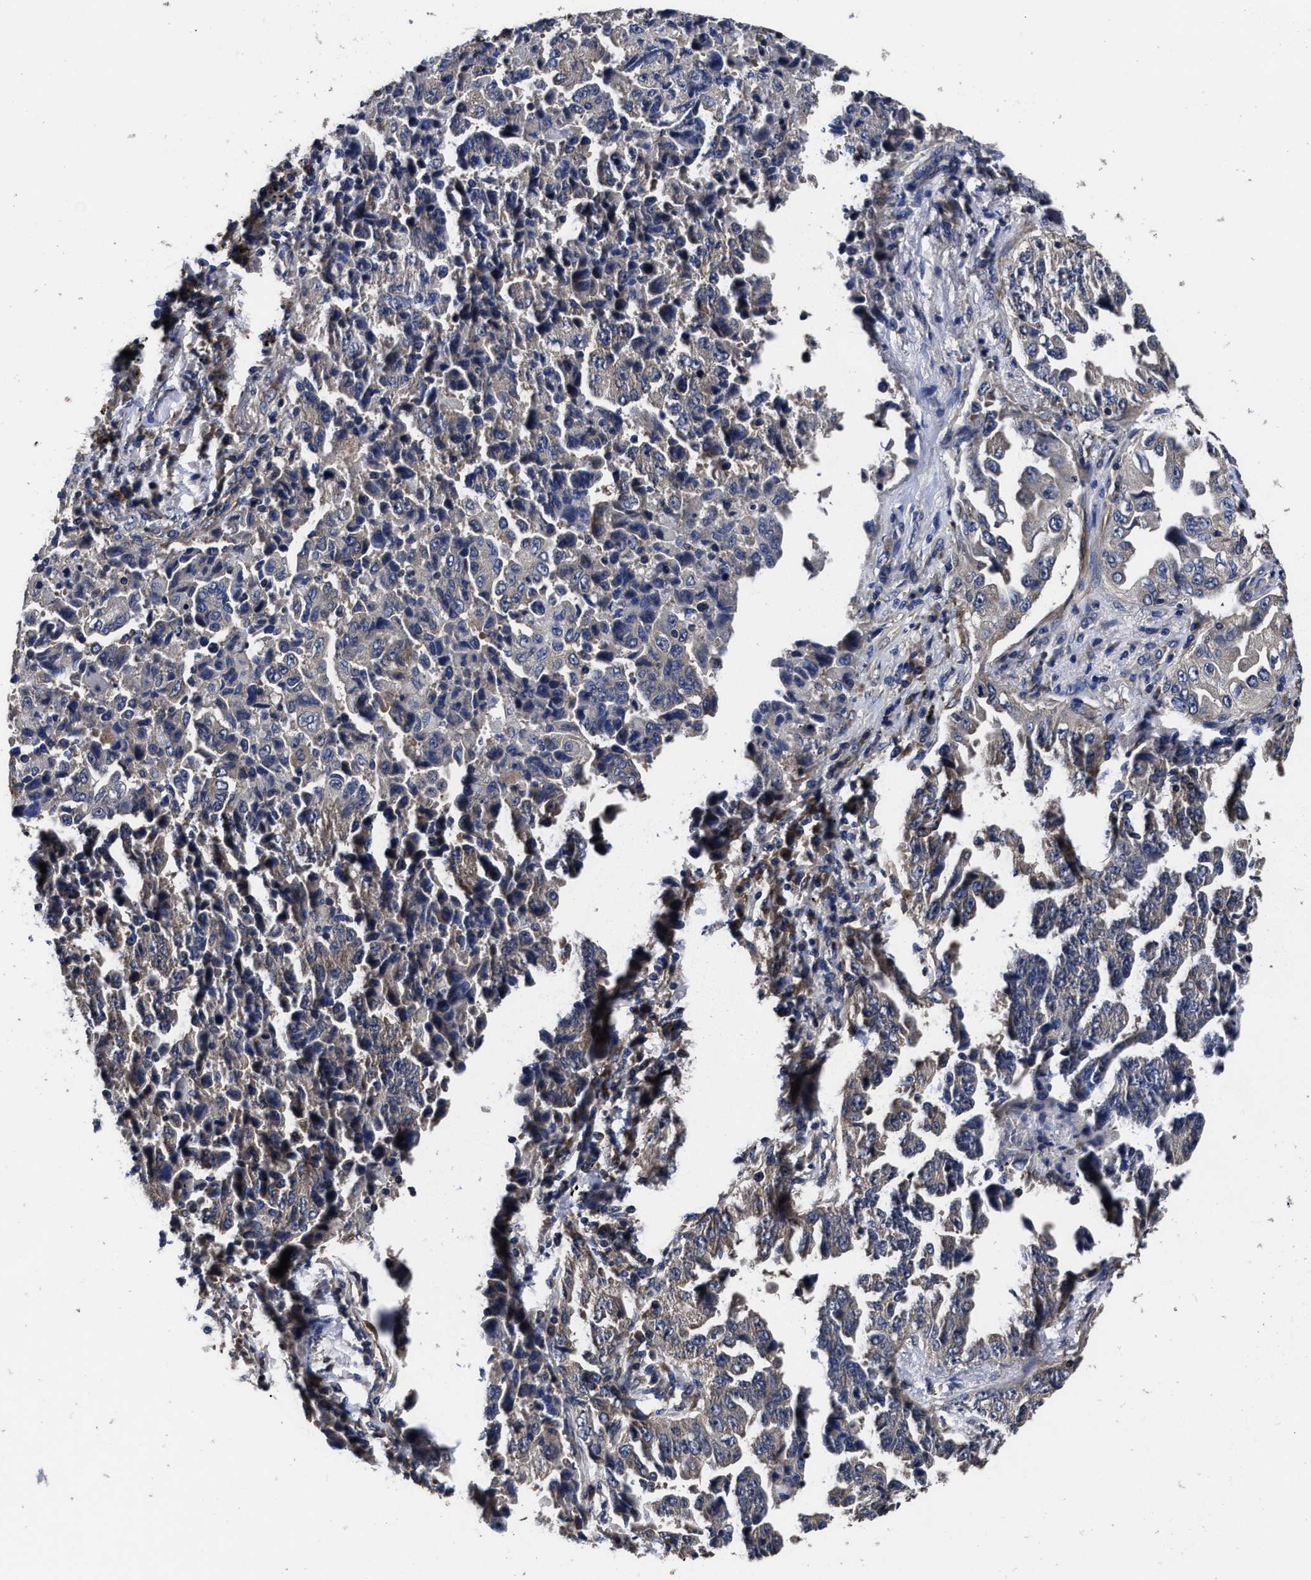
{"staining": {"intensity": "weak", "quantity": "<25%", "location": "cytoplasmic/membranous"}, "tissue": "lung cancer", "cell_type": "Tumor cells", "image_type": "cancer", "snomed": [{"axis": "morphology", "description": "Adenocarcinoma, NOS"}, {"axis": "topography", "description": "Lung"}], "caption": "Photomicrograph shows no significant protein positivity in tumor cells of lung adenocarcinoma. (Brightfield microscopy of DAB IHC at high magnification).", "gene": "AVEN", "patient": {"sex": "female", "age": 51}}